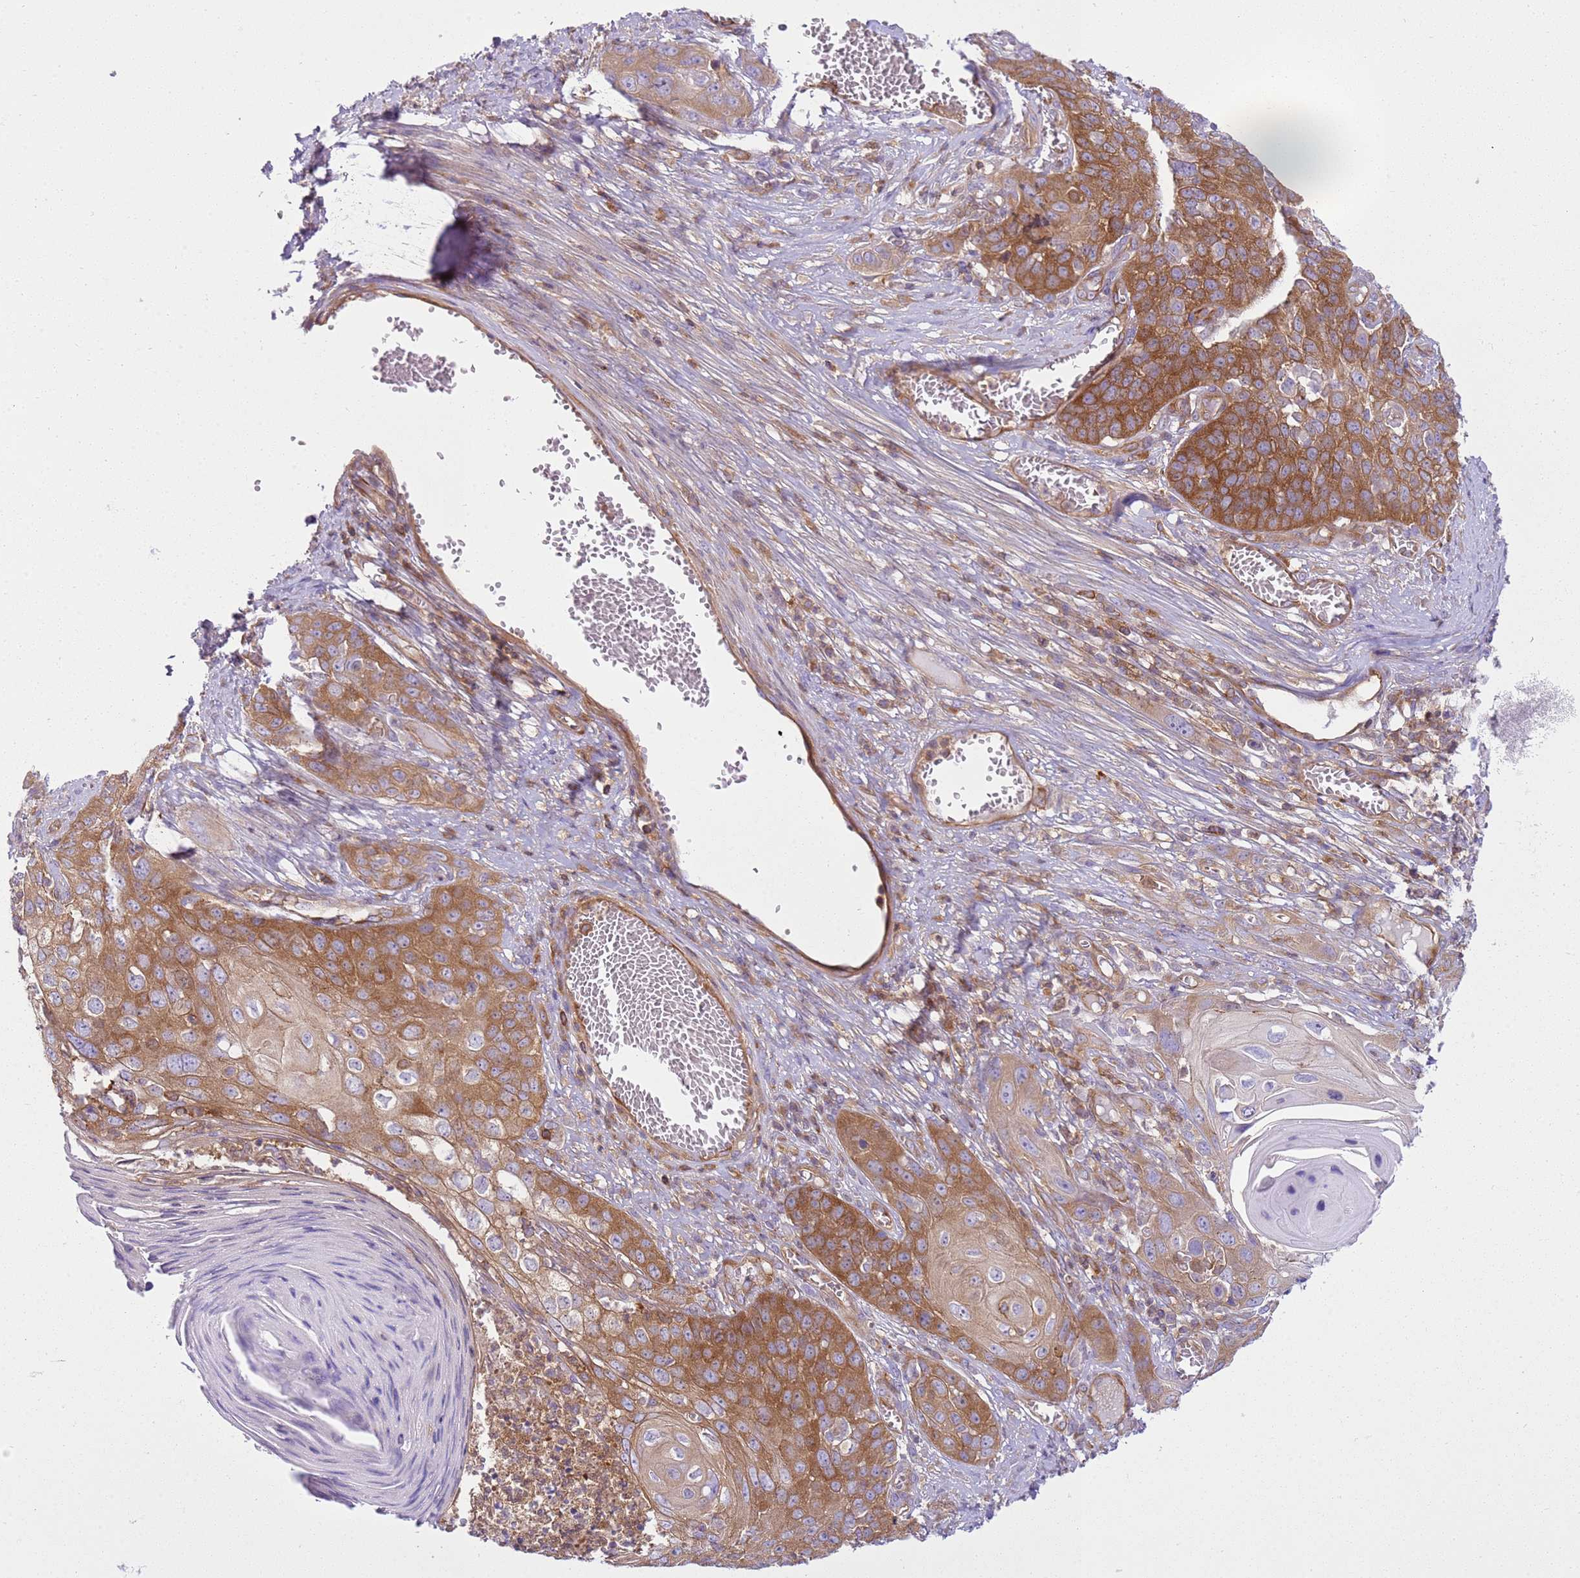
{"staining": {"intensity": "moderate", "quantity": ">75%", "location": "cytoplasmic/membranous"}, "tissue": "skin cancer", "cell_type": "Tumor cells", "image_type": "cancer", "snomed": [{"axis": "morphology", "description": "Squamous cell carcinoma, NOS"}, {"axis": "topography", "description": "Skin"}], "caption": "Squamous cell carcinoma (skin) stained for a protein (brown) displays moderate cytoplasmic/membranous positive staining in approximately >75% of tumor cells.", "gene": "SNX21", "patient": {"sex": "male", "age": 55}}